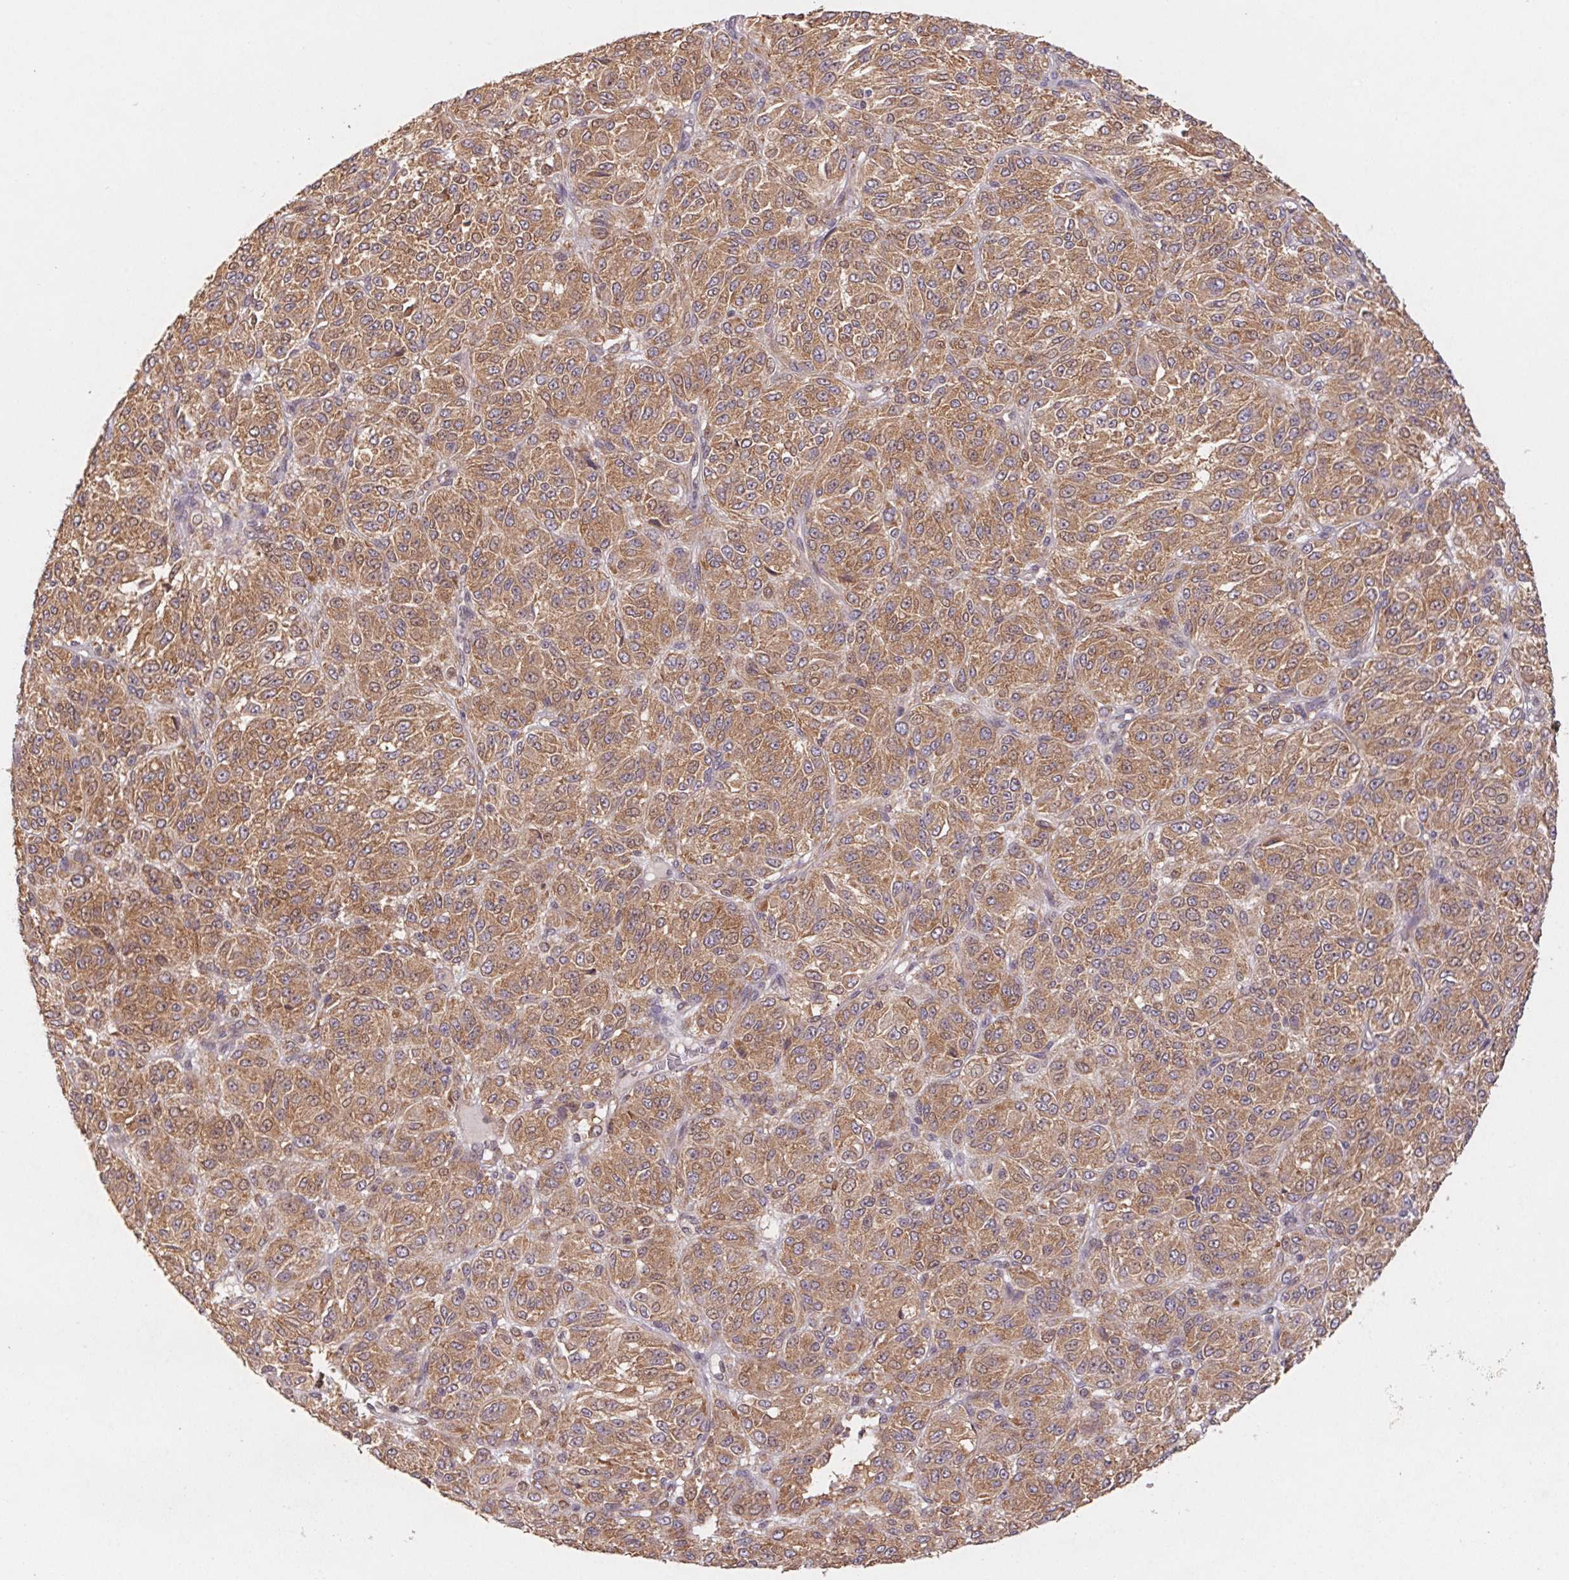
{"staining": {"intensity": "moderate", "quantity": ">75%", "location": "cytoplasmic/membranous"}, "tissue": "melanoma", "cell_type": "Tumor cells", "image_type": "cancer", "snomed": [{"axis": "morphology", "description": "Malignant melanoma, Metastatic site"}, {"axis": "topography", "description": "Brain"}], "caption": "Human malignant melanoma (metastatic site) stained with a brown dye demonstrates moderate cytoplasmic/membranous positive expression in approximately >75% of tumor cells.", "gene": "RPL27A", "patient": {"sex": "female", "age": 56}}